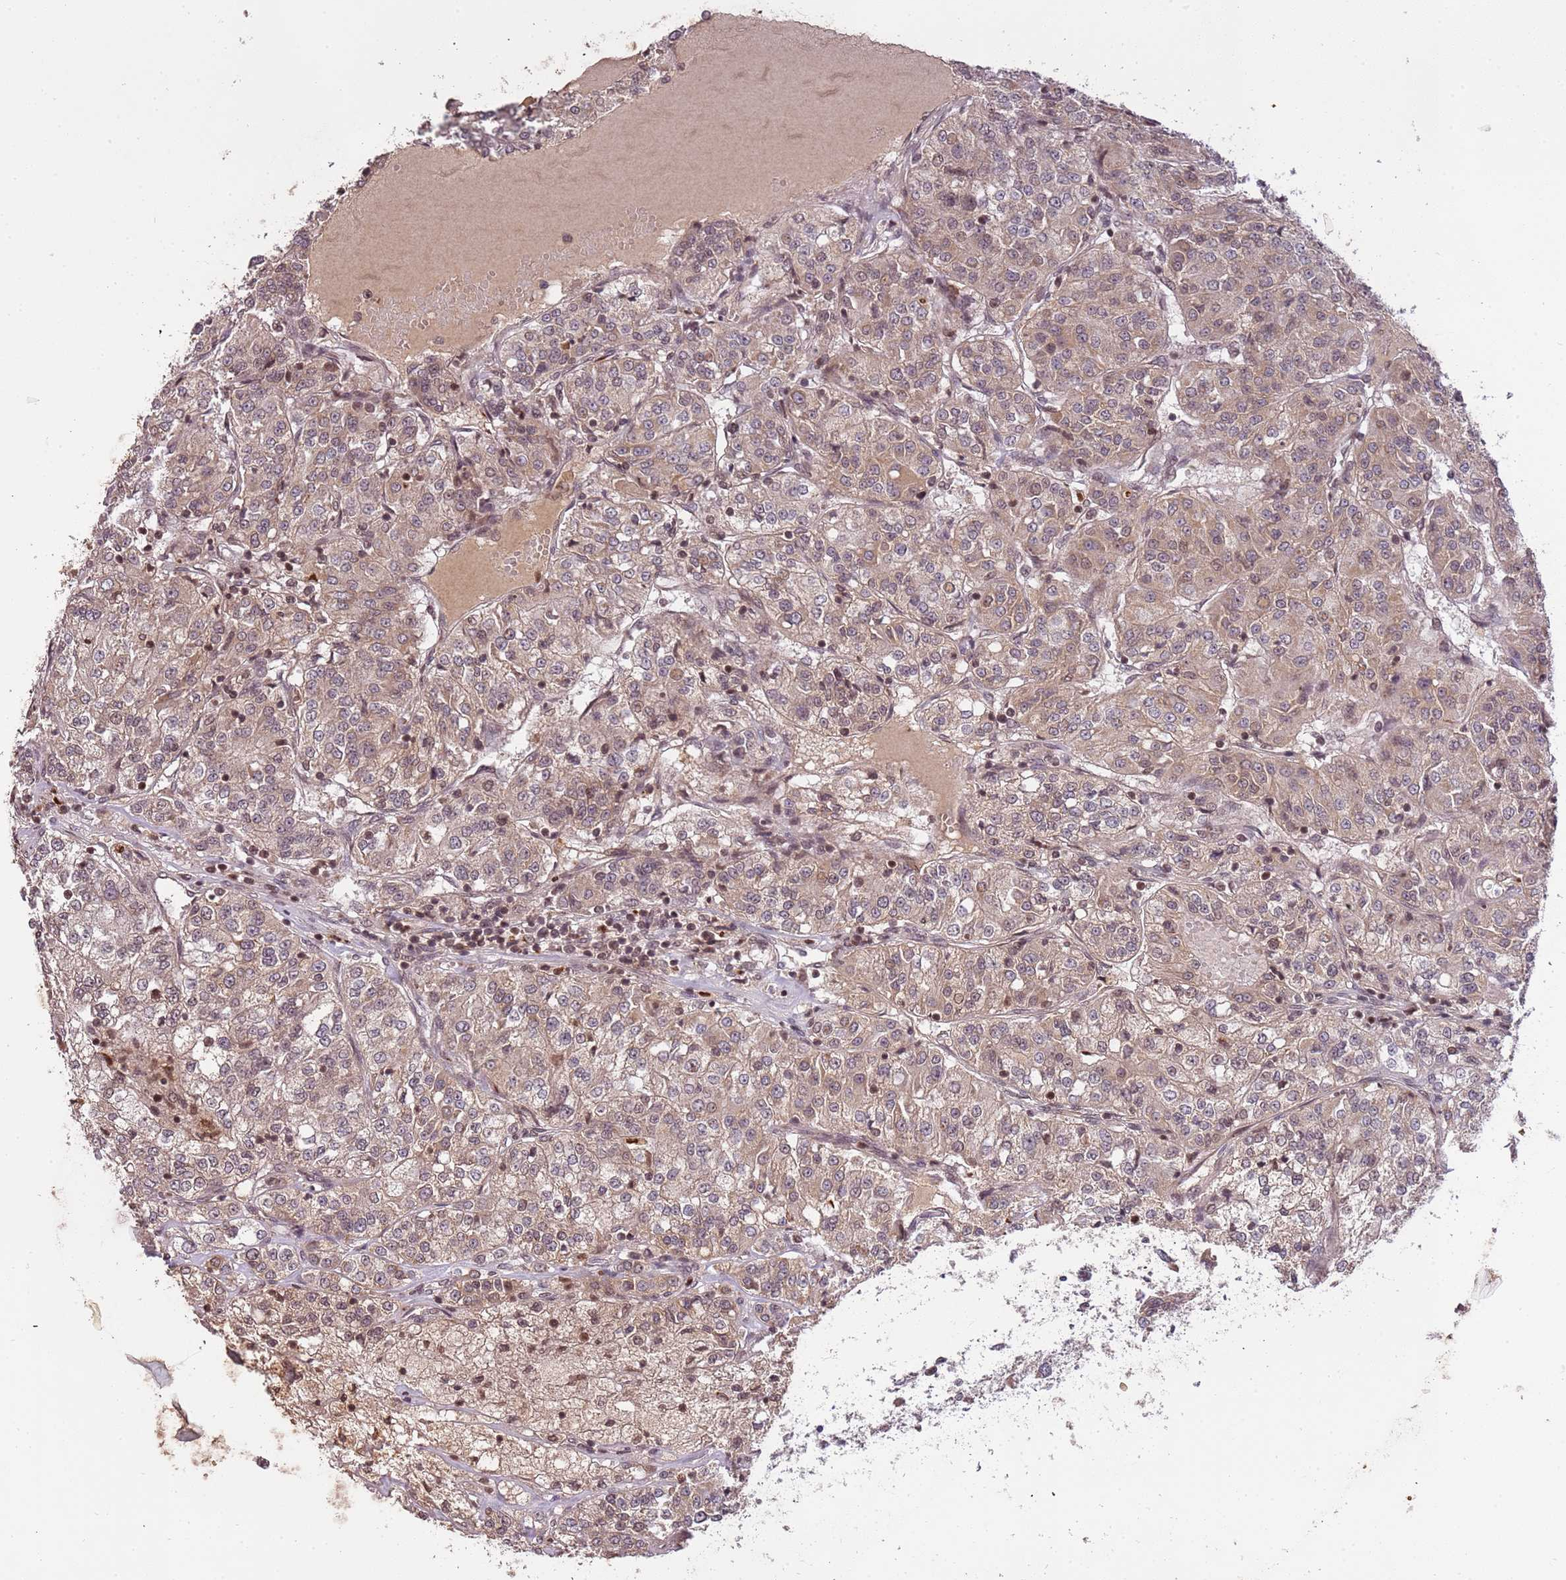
{"staining": {"intensity": "weak", "quantity": ">75%", "location": "cytoplasmic/membranous,nuclear"}, "tissue": "renal cancer", "cell_type": "Tumor cells", "image_type": "cancer", "snomed": [{"axis": "morphology", "description": "Adenocarcinoma, NOS"}, {"axis": "topography", "description": "Kidney"}], "caption": "The image reveals a brown stain indicating the presence of a protein in the cytoplasmic/membranous and nuclear of tumor cells in renal adenocarcinoma. (IHC, brightfield microscopy, high magnification).", "gene": "SAMSN1", "patient": {"sex": "female", "age": 63}}